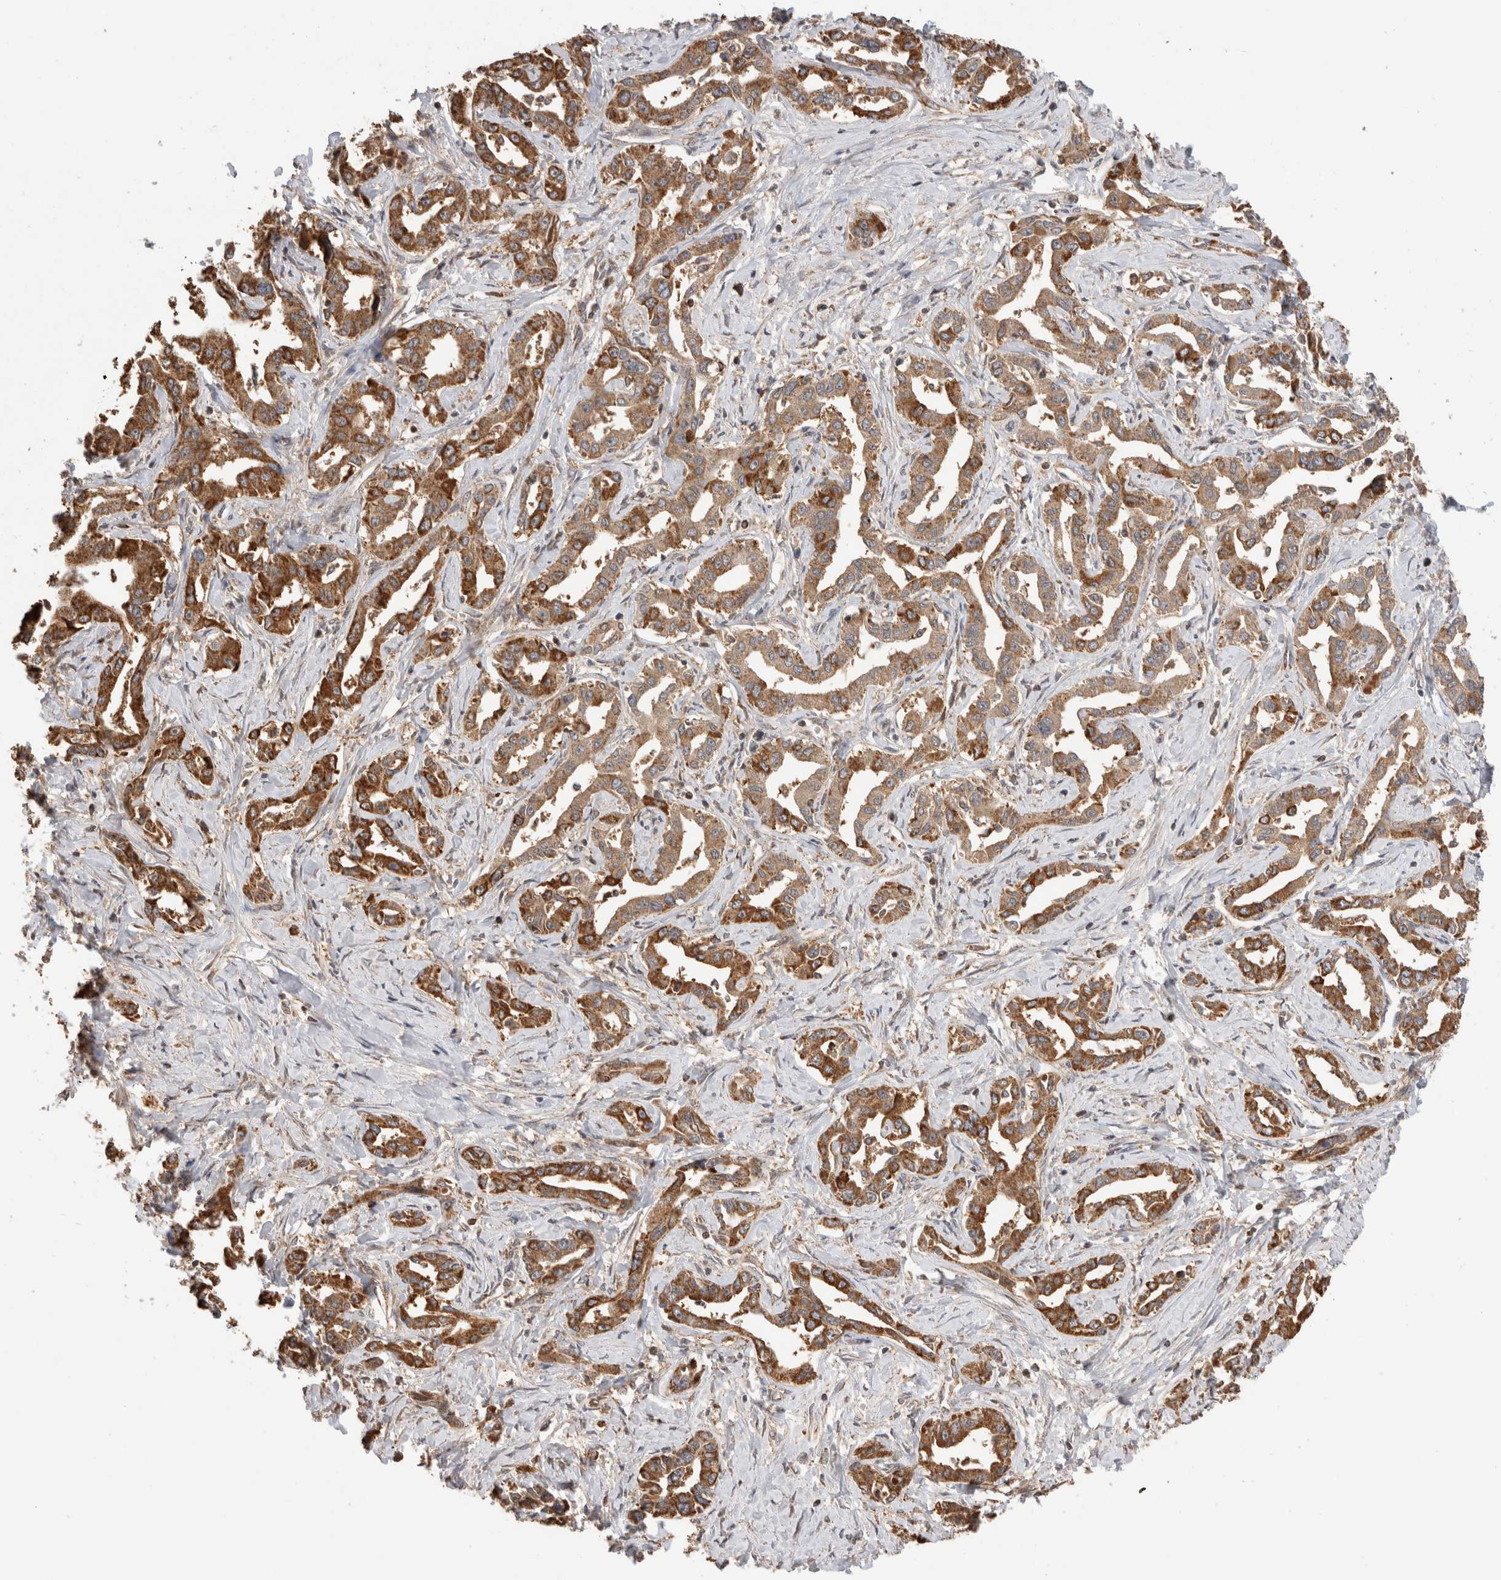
{"staining": {"intensity": "strong", "quantity": ">75%", "location": "cytoplasmic/membranous"}, "tissue": "liver cancer", "cell_type": "Tumor cells", "image_type": "cancer", "snomed": [{"axis": "morphology", "description": "Cholangiocarcinoma"}, {"axis": "topography", "description": "Liver"}], "caption": "Immunohistochemical staining of human liver cancer exhibits high levels of strong cytoplasmic/membranous expression in about >75% of tumor cells.", "gene": "IMMP2L", "patient": {"sex": "male", "age": 59}}